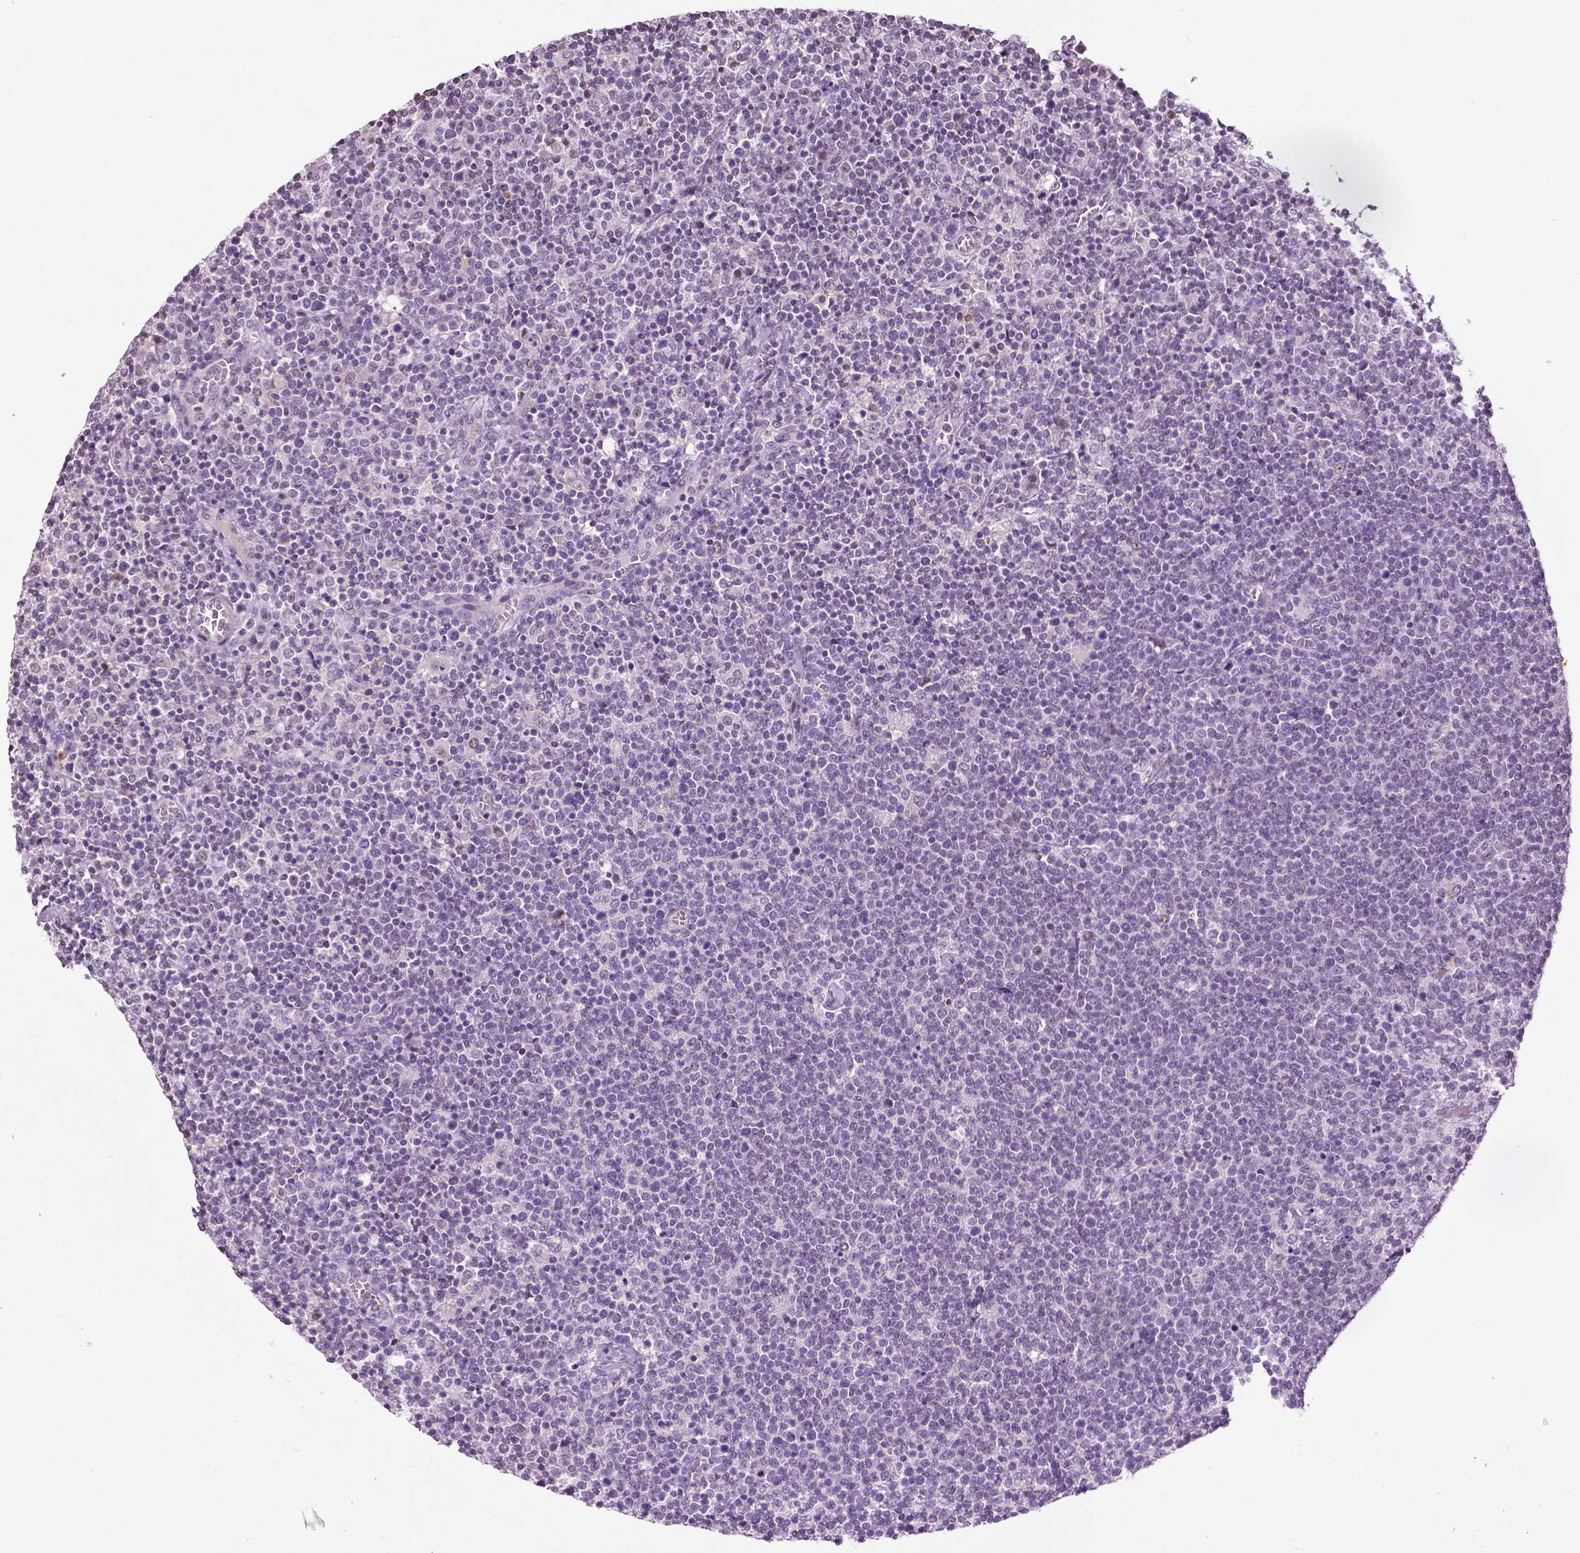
{"staining": {"intensity": "negative", "quantity": "none", "location": "none"}, "tissue": "lymphoma", "cell_type": "Tumor cells", "image_type": "cancer", "snomed": [{"axis": "morphology", "description": "Malignant lymphoma, non-Hodgkin's type, High grade"}, {"axis": "topography", "description": "Lymph node"}], "caption": "The IHC micrograph has no significant staining in tumor cells of malignant lymphoma, non-Hodgkin's type (high-grade) tissue.", "gene": "DLX5", "patient": {"sex": "male", "age": 61}}